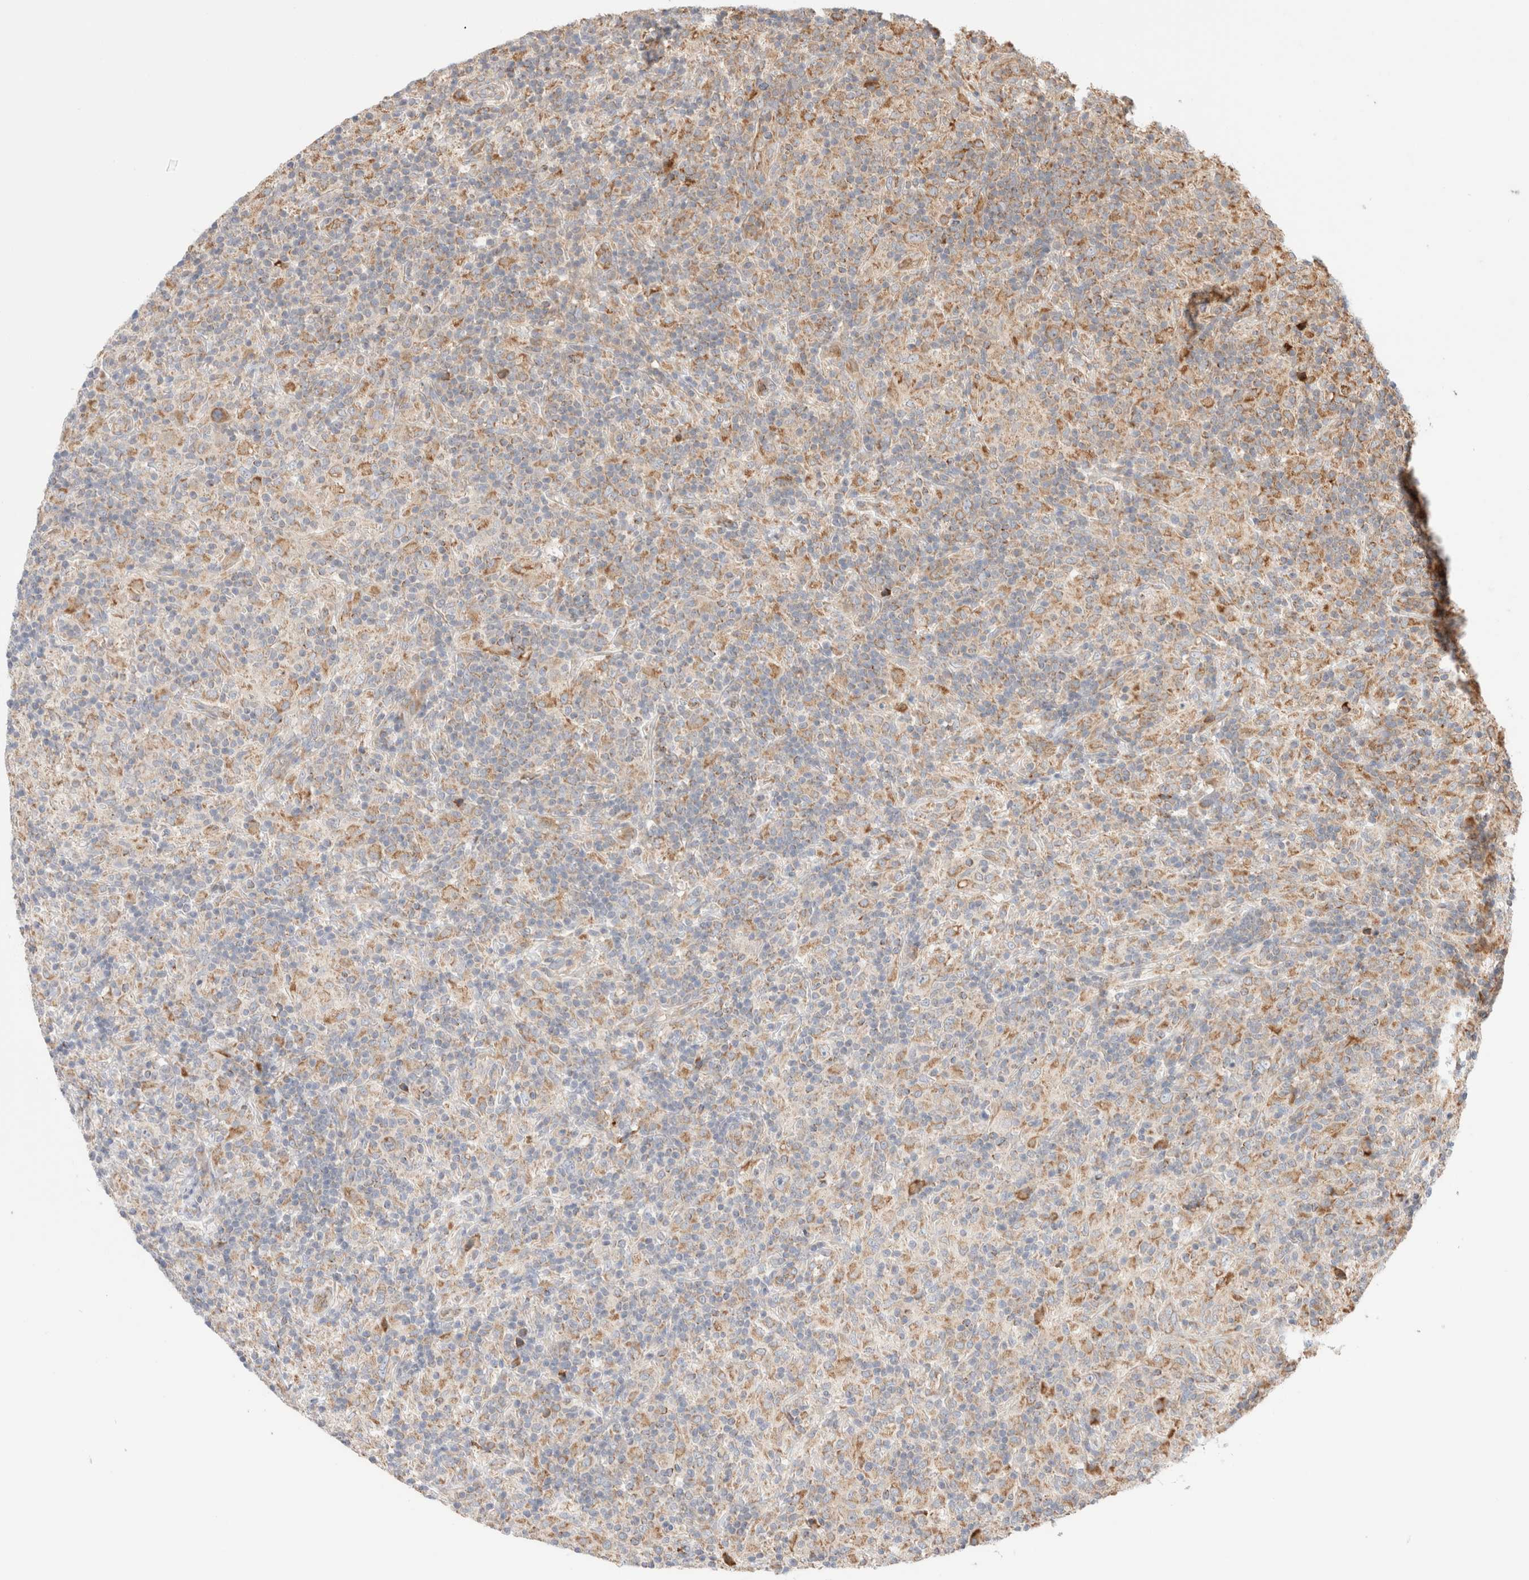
{"staining": {"intensity": "moderate", "quantity": ">75%", "location": "cytoplasmic/membranous"}, "tissue": "lymphoma", "cell_type": "Tumor cells", "image_type": "cancer", "snomed": [{"axis": "morphology", "description": "Hodgkin's disease, NOS"}, {"axis": "topography", "description": "Lymph node"}], "caption": "Brown immunohistochemical staining in Hodgkin's disease demonstrates moderate cytoplasmic/membranous positivity in about >75% of tumor cells.", "gene": "UTS2B", "patient": {"sex": "male", "age": 70}}